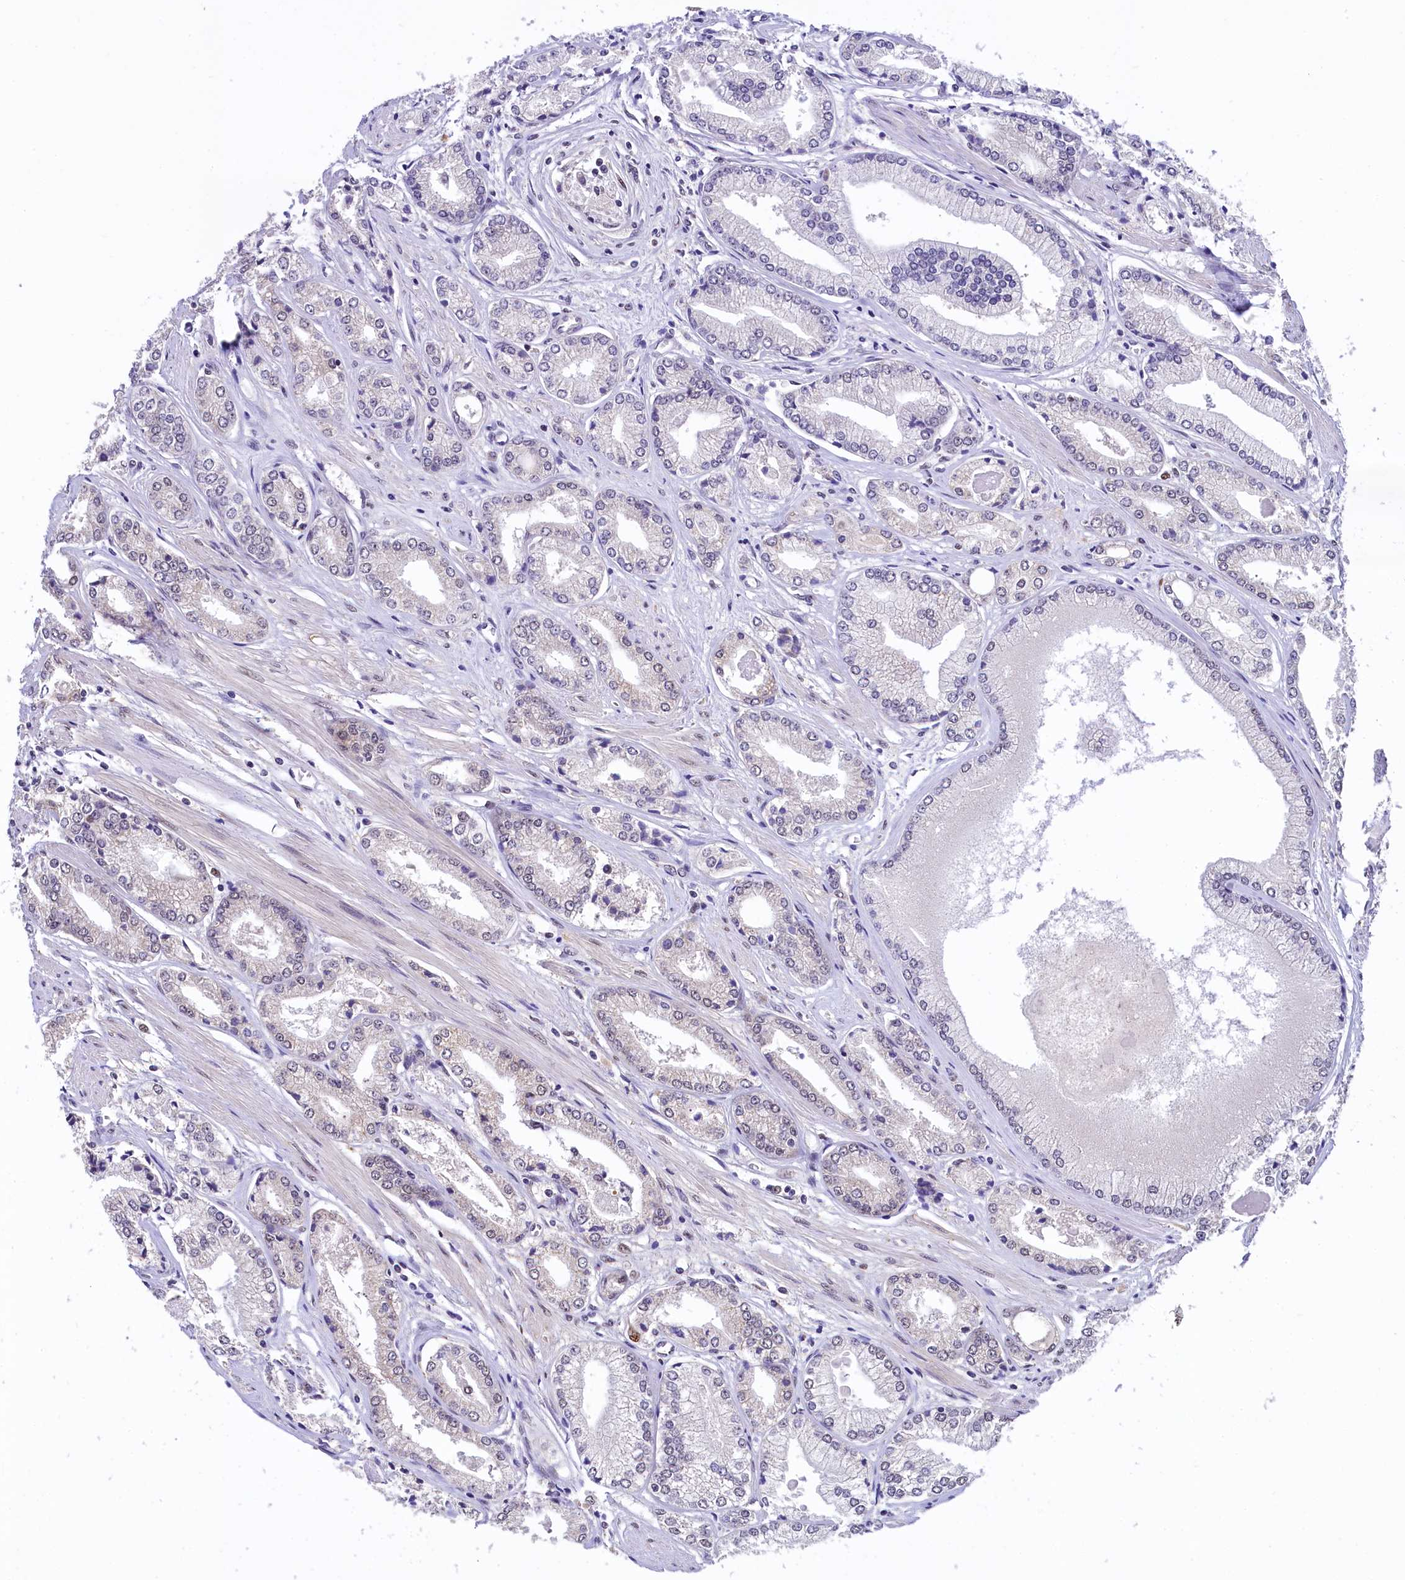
{"staining": {"intensity": "negative", "quantity": "none", "location": "none"}, "tissue": "prostate cancer", "cell_type": "Tumor cells", "image_type": "cancer", "snomed": [{"axis": "morphology", "description": "Adenocarcinoma, Low grade"}, {"axis": "topography", "description": "Prostate"}], "caption": "Tumor cells show no significant expression in prostate adenocarcinoma (low-grade). (Stains: DAB (3,3'-diaminobenzidine) immunohistochemistry (IHC) with hematoxylin counter stain, Microscopy: brightfield microscopy at high magnification).", "gene": "HECTD4", "patient": {"sex": "male", "age": 60}}